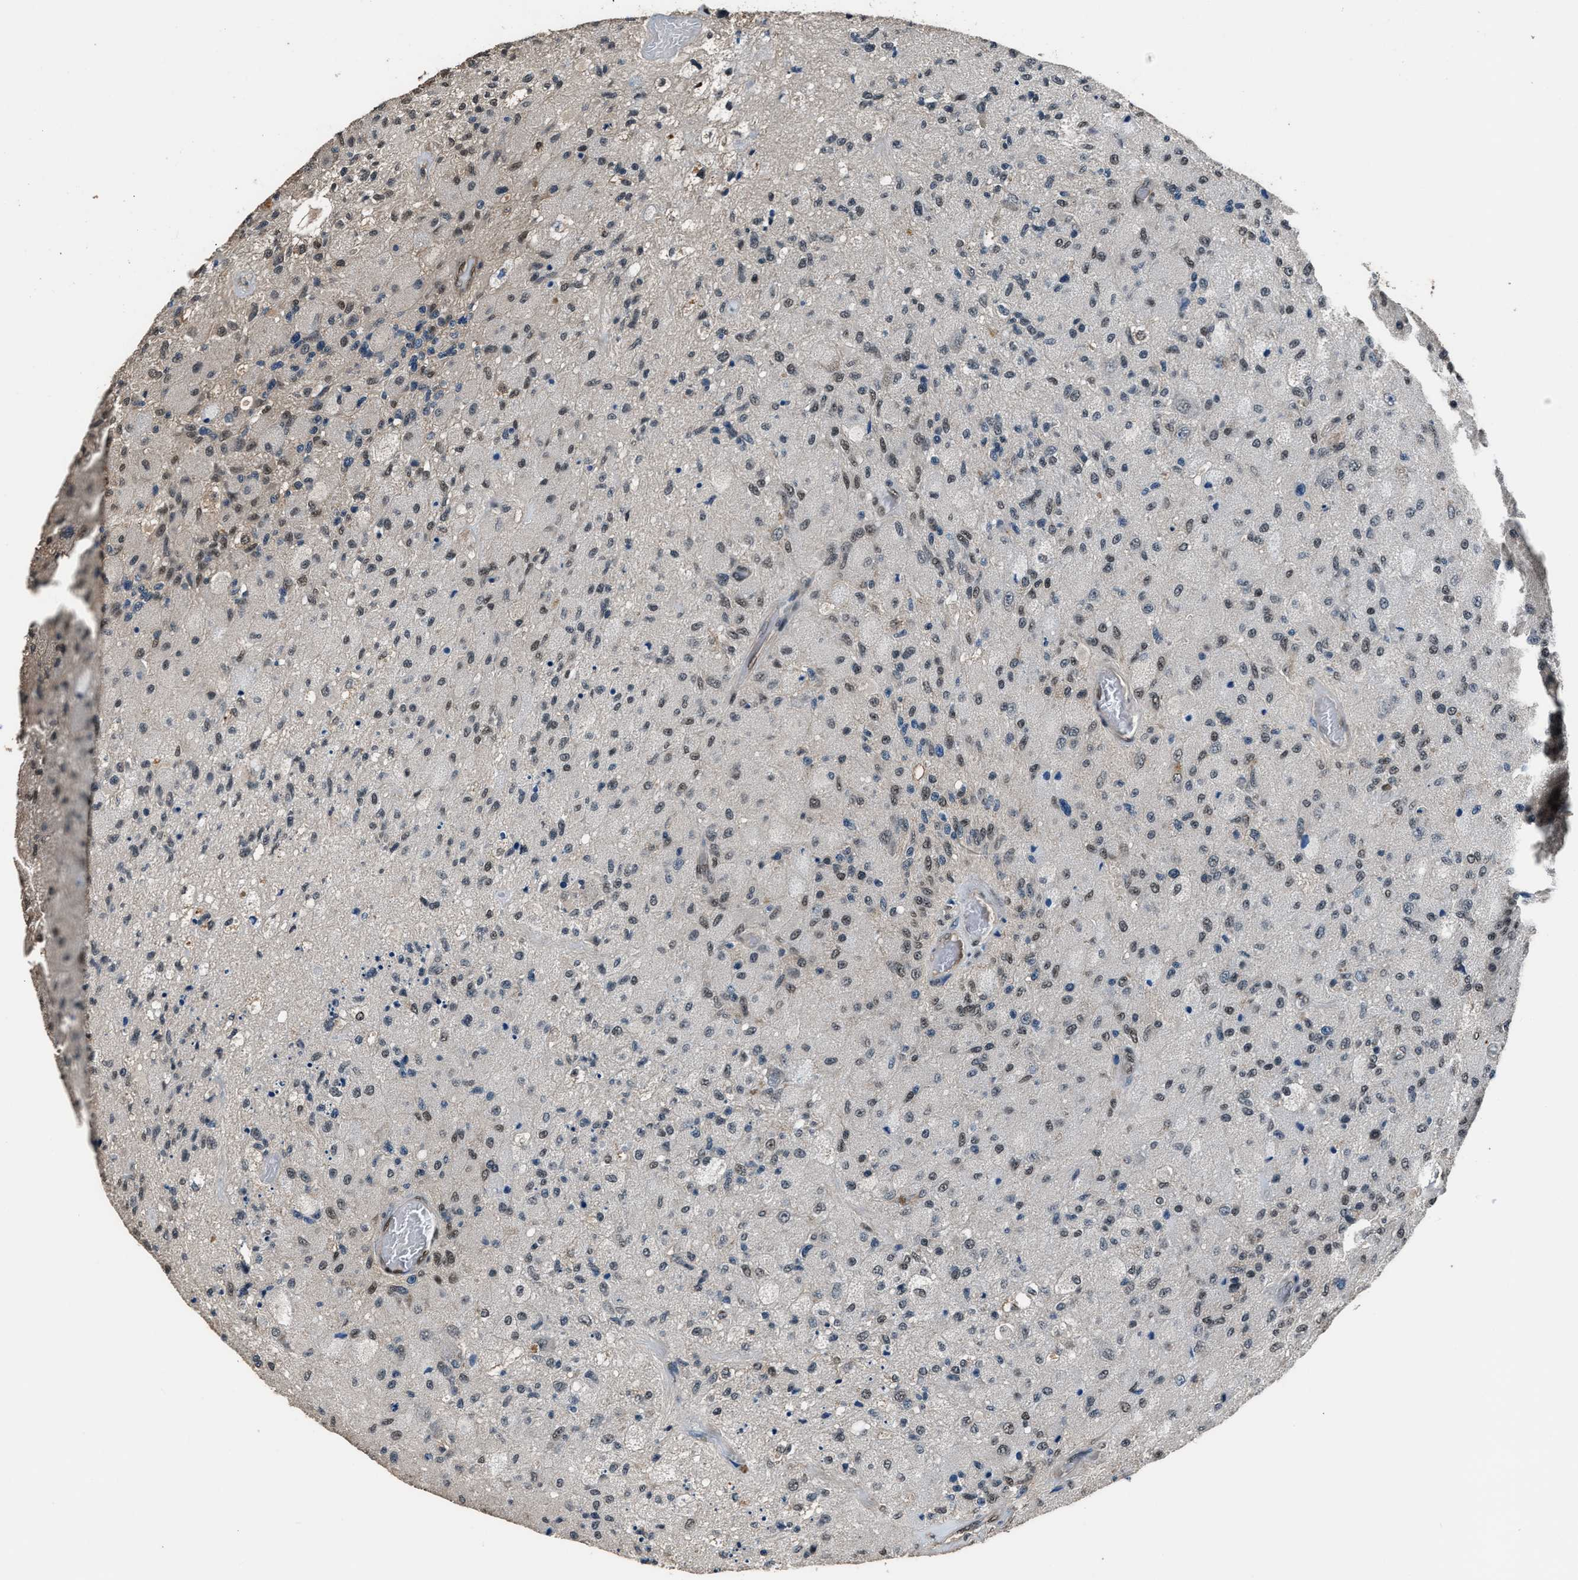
{"staining": {"intensity": "weak", "quantity": "25%-75%", "location": "nuclear"}, "tissue": "glioma", "cell_type": "Tumor cells", "image_type": "cancer", "snomed": [{"axis": "morphology", "description": "Normal tissue, NOS"}, {"axis": "morphology", "description": "Glioma, malignant, High grade"}, {"axis": "topography", "description": "Cerebral cortex"}], "caption": "DAB (3,3'-diaminobenzidine) immunohistochemical staining of human glioma reveals weak nuclear protein positivity in about 25%-75% of tumor cells.", "gene": "DFFA", "patient": {"sex": "male", "age": 77}}